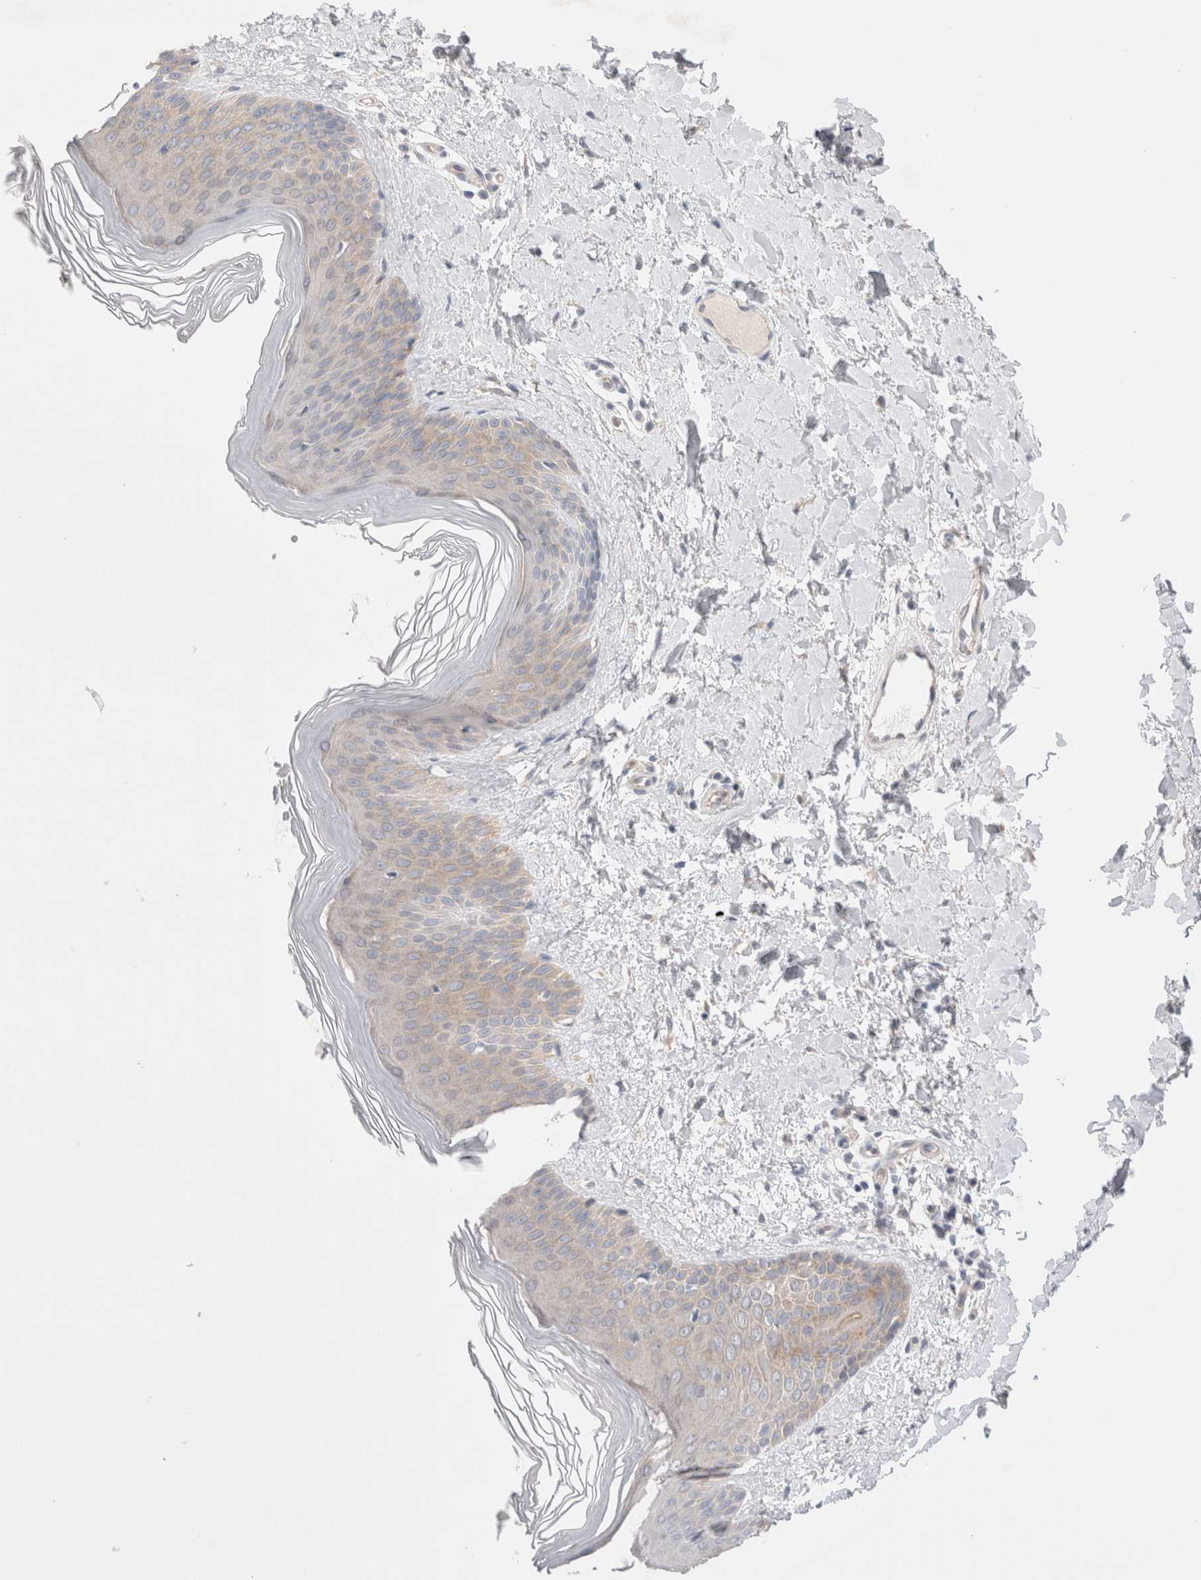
{"staining": {"intensity": "negative", "quantity": "none", "location": "none"}, "tissue": "skin", "cell_type": "Fibroblasts", "image_type": "normal", "snomed": [{"axis": "morphology", "description": "Normal tissue, NOS"}, {"axis": "morphology", "description": "Malignant melanoma, Metastatic site"}, {"axis": "topography", "description": "Skin"}], "caption": "Skin stained for a protein using IHC exhibits no positivity fibroblasts.", "gene": "WIPF2", "patient": {"sex": "male", "age": 41}}